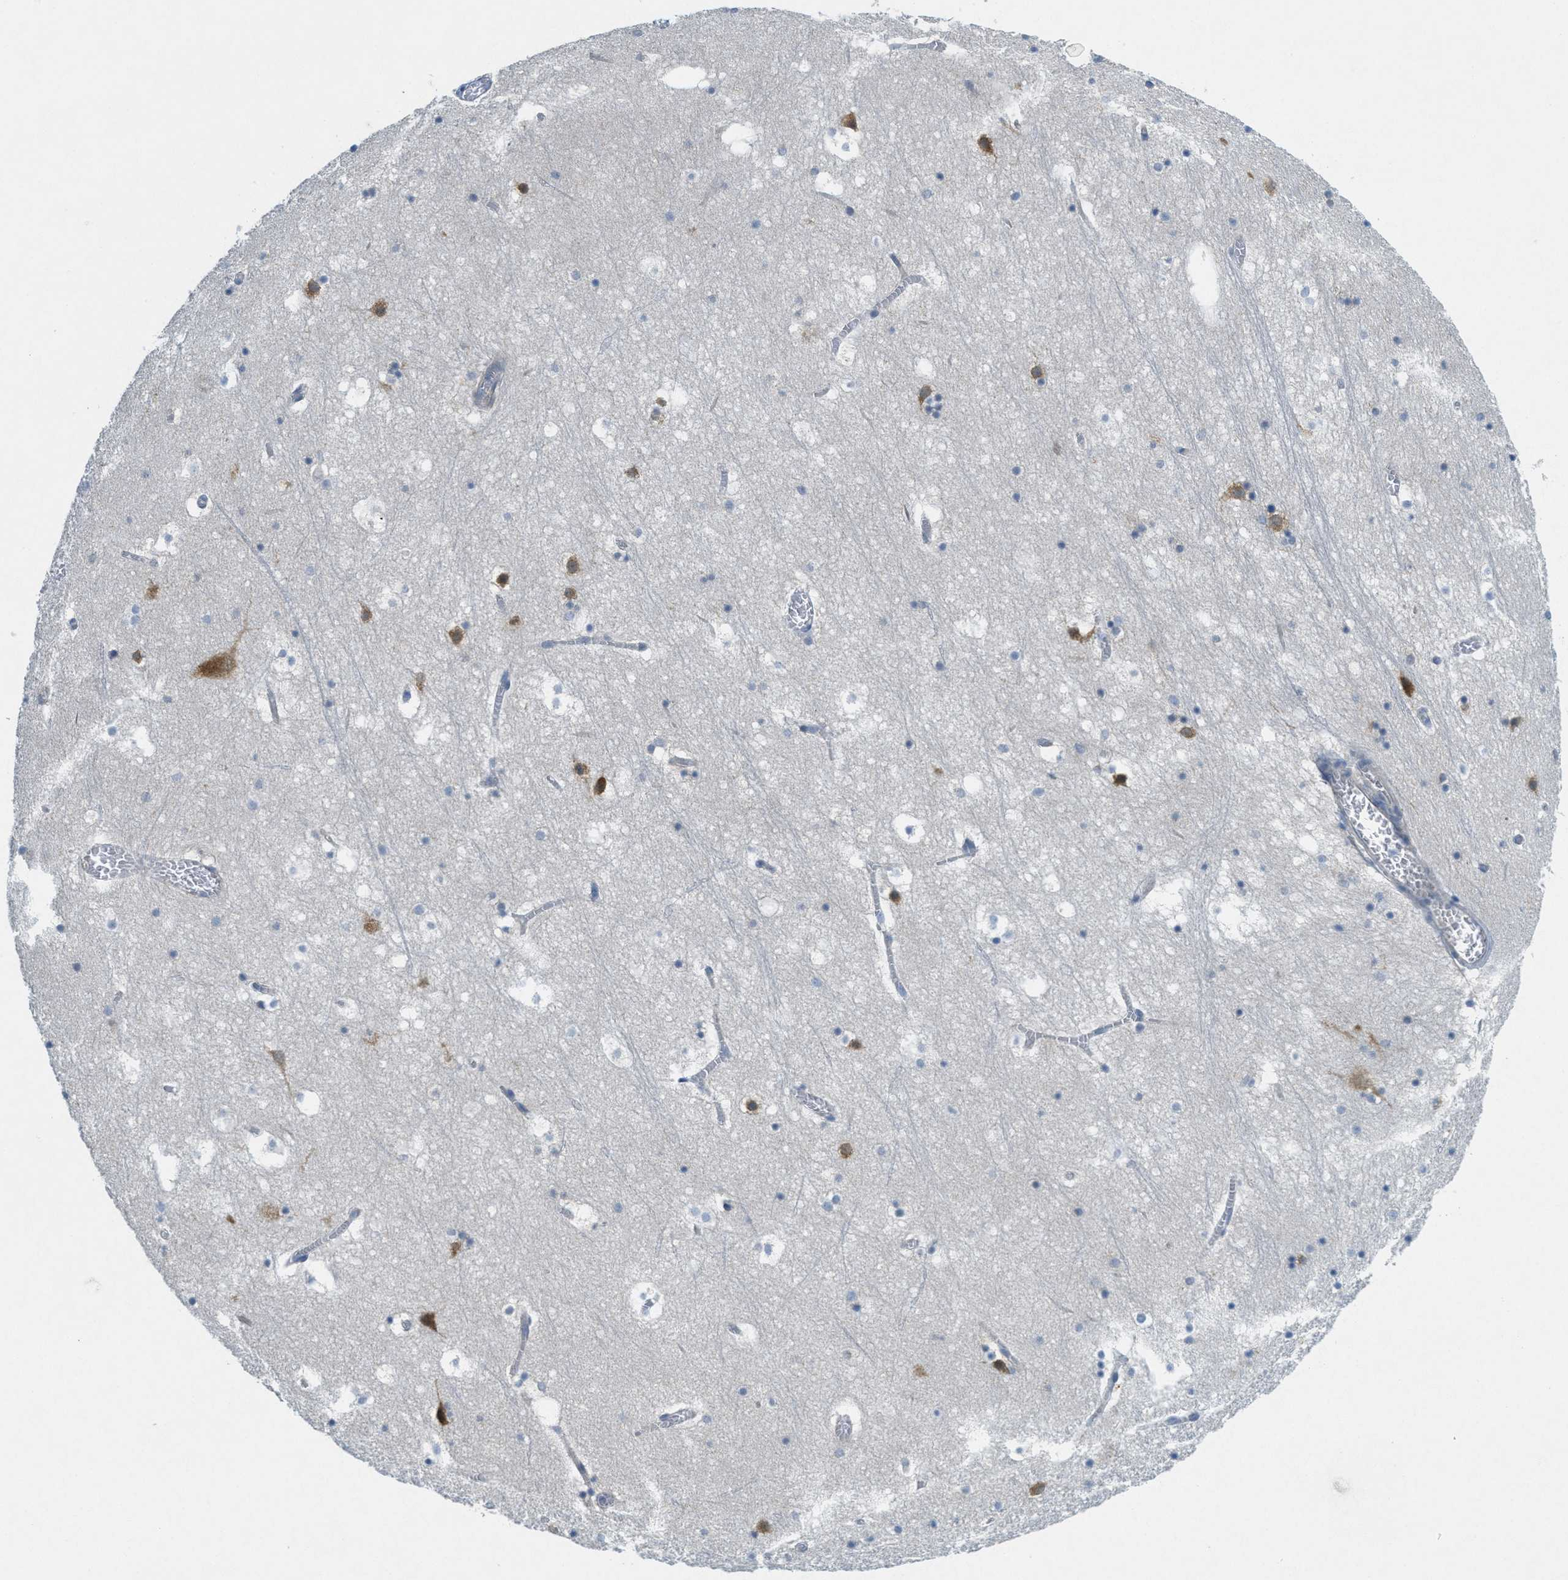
{"staining": {"intensity": "moderate", "quantity": "<25%", "location": "cytoplasmic/membranous"}, "tissue": "hippocampus", "cell_type": "Glial cells", "image_type": "normal", "snomed": [{"axis": "morphology", "description": "Normal tissue, NOS"}, {"axis": "topography", "description": "Hippocampus"}], "caption": "Hippocampus stained for a protein (brown) demonstrates moderate cytoplasmic/membranous positive positivity in about <25% of glial cells.", "gene": "ZFYVE9", "patient": {"sex": "male", "age": 45}}